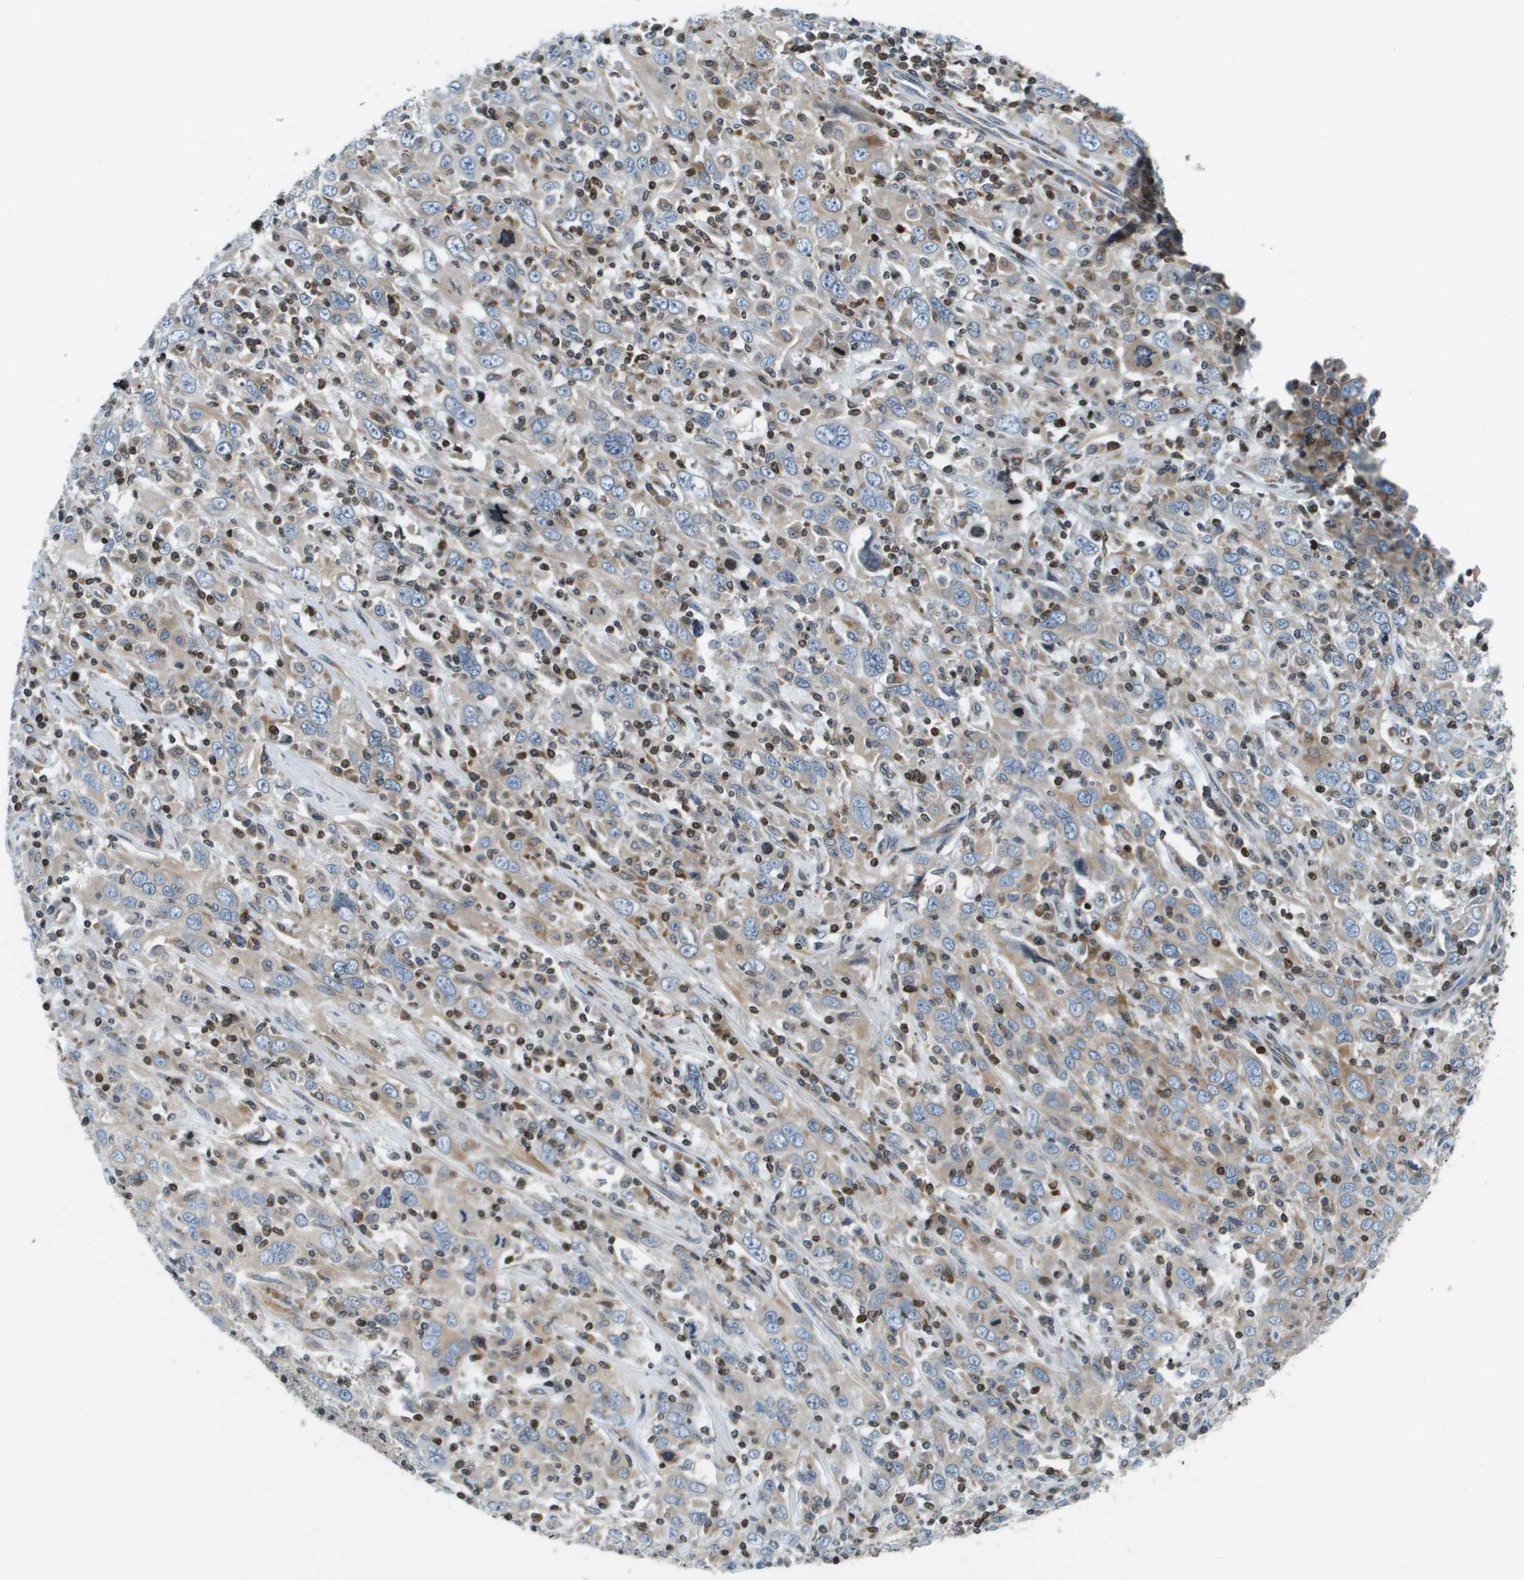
{"staining": {"intensity": "moderate", "quantity": "25%-75%", "location": "cytoplasmic/membranous"}, "tissue": "cervical cancer", "cell_type": "Tumor cells", "image_type": "cancer", "snomed": [{"axis": "morphology", "description": "Squamous cell carcinoma, NOS"}, {"axis": "topography", "description": "Cervix"}], "caption": "Immunohistochemistry (IHC) of cervical cancer reveals medium levels of moderate cytoplasmic/membranous positivity in approximately 25%-75% of tumor cells.", "gene": "ESYT1", "patient": {"sex": "female", "age": 46}}